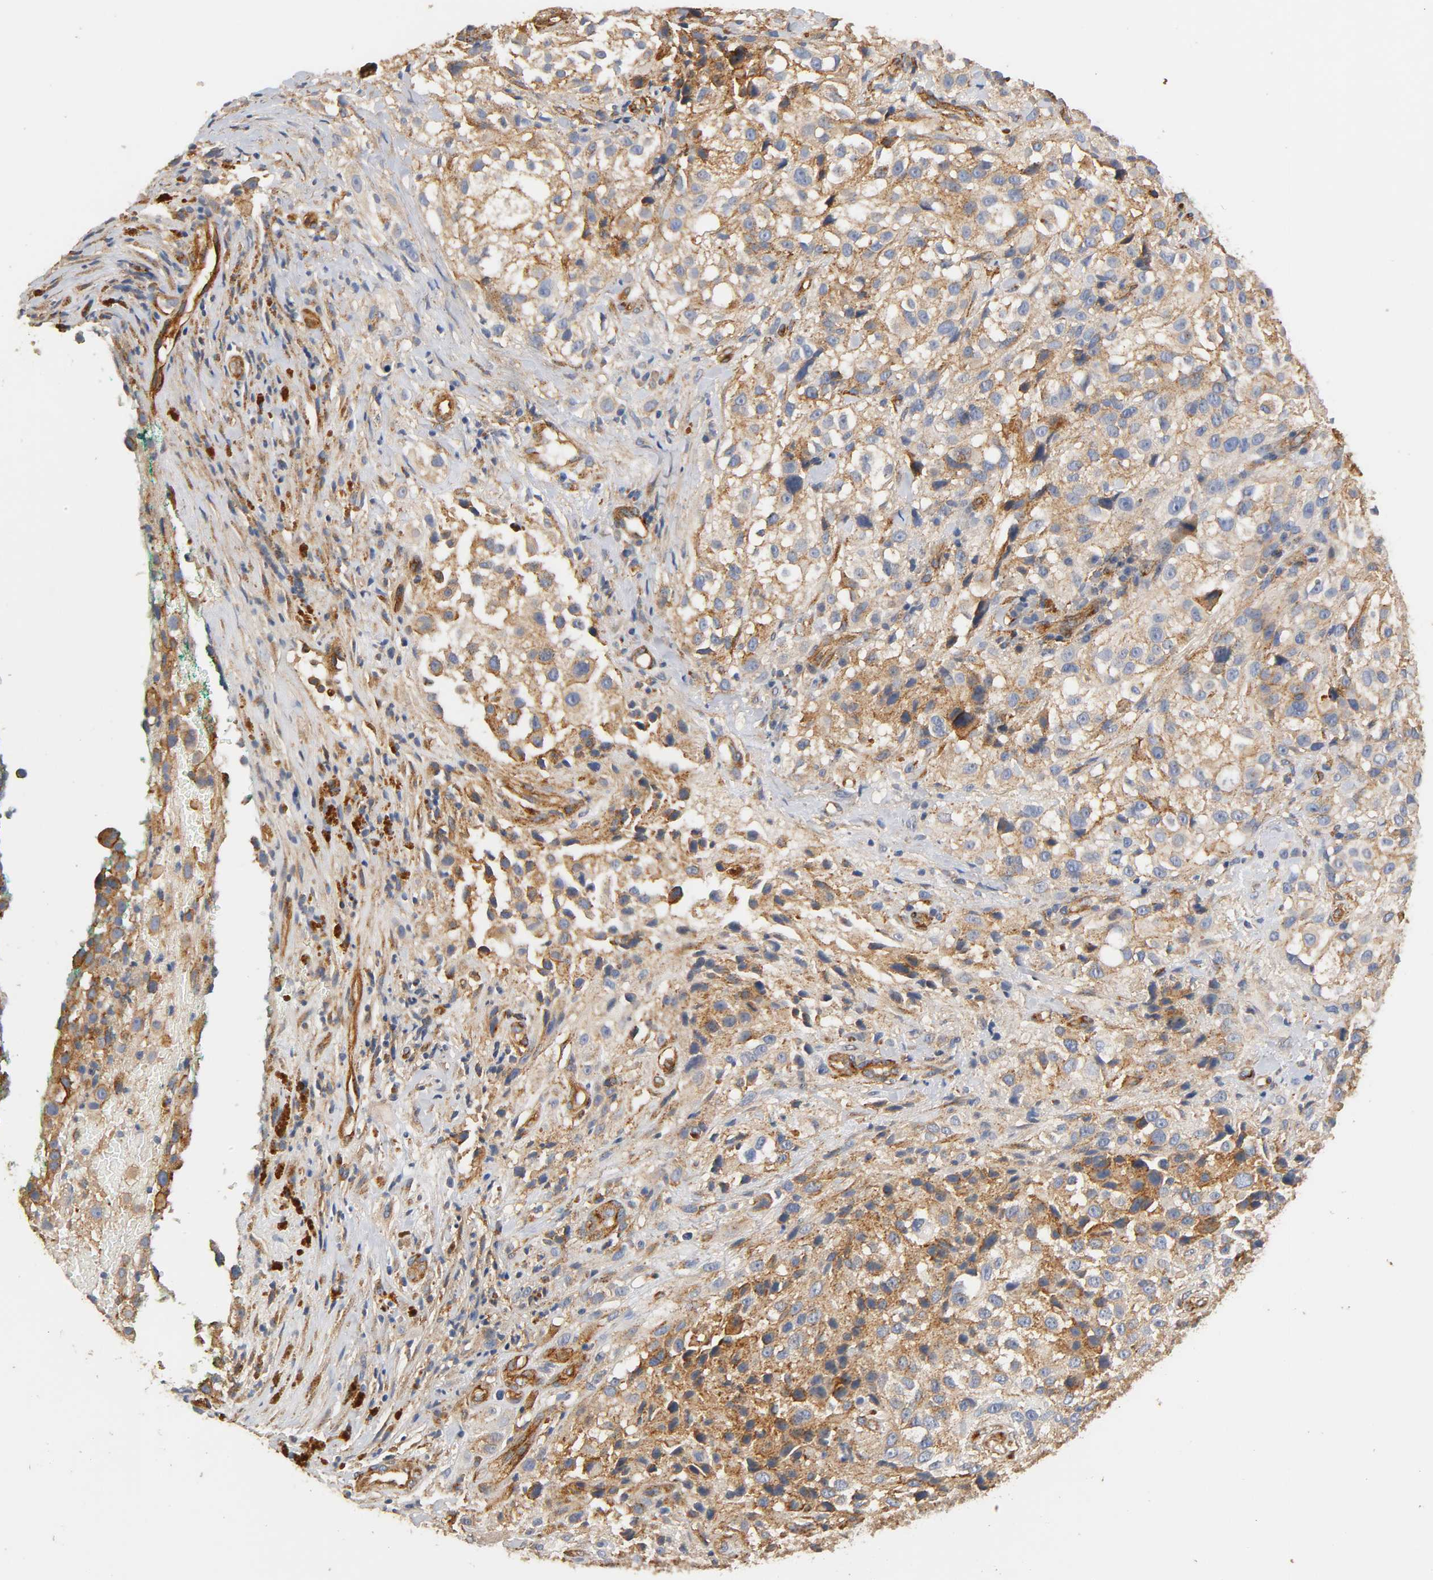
{"staining": {"intensity": "moderate", "quantity": ">75%", "location": "cytoplasmic/membranous"}, "tissue": "melanoma", "cell_type": "Tumor cells", "image_type": "cancer", "snomed": [{"axis": "morphology", "description": "Necrosis, NOS"}, {"axis": "morphology", "description": "Malignant melanoma, NOS"}, {"axis": "topography", "description": "Skin"}], "caption": "Human melanoma stained for a protein (brown) displays moderate cytoplasmic/membranous positive expression in approximately >75% of tumor cells.", "gene": "IFITM3", "patient": {"sex": "female", "age": 87}}